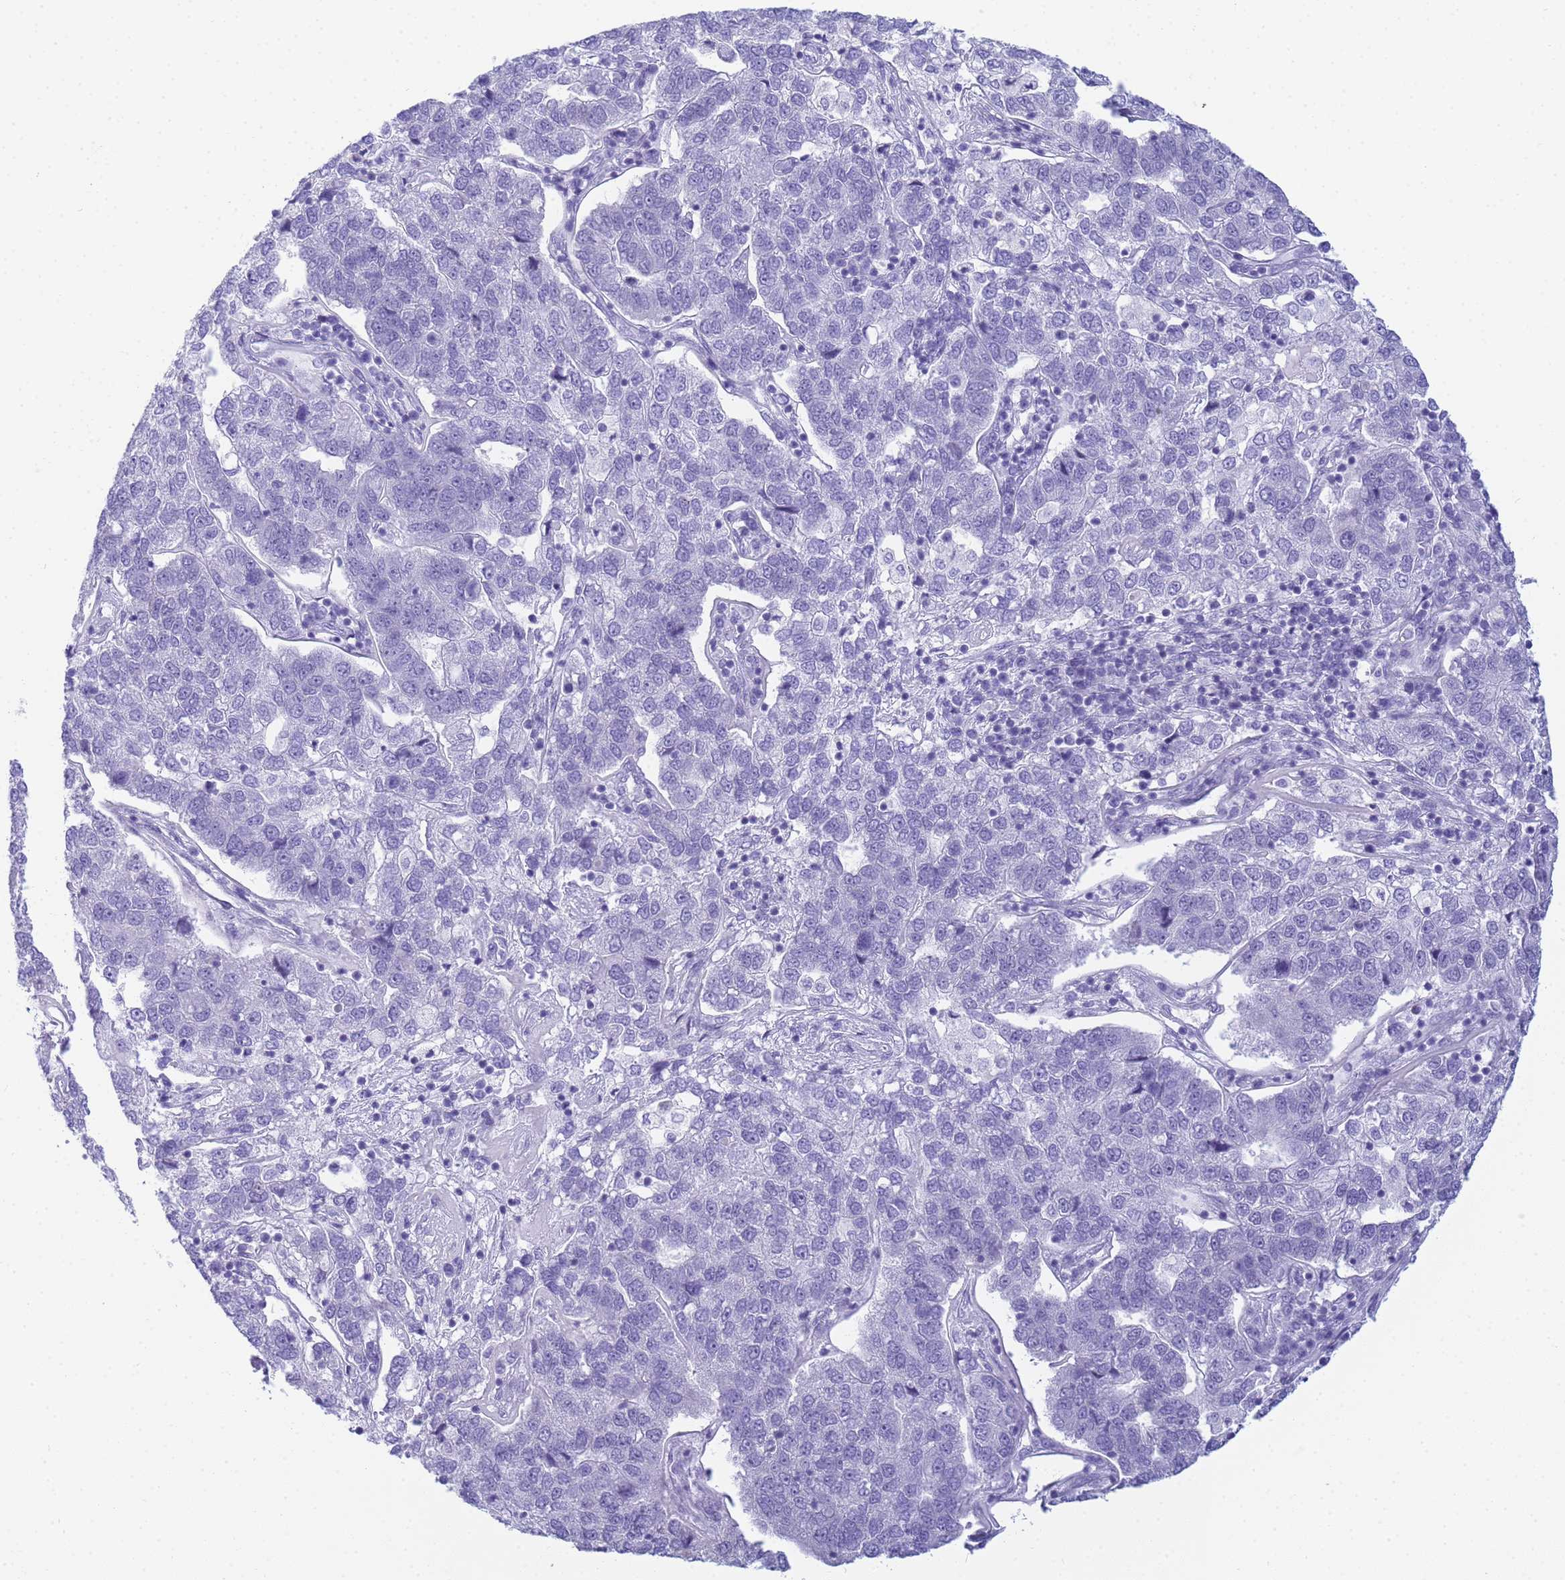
{"staining": {"intensity": "negative", "quantity": "none", "location": "none"}, "tissue": "pancreatic cancer", "cell_type": "Tumor cells", "image_type": "cancer", "snomed": [{"axis": "morphology", "description": "Adenocarcinoma, NOS"}, {"axis": "topography", "description": "Pancreas"}], "caption": "Immunohistochemical staining of adenocarcinoma (pancreatic) displays no significant expression in tumor cells.", "gene": "SNX20", "patient": {"sex": "female", "age": 61}}